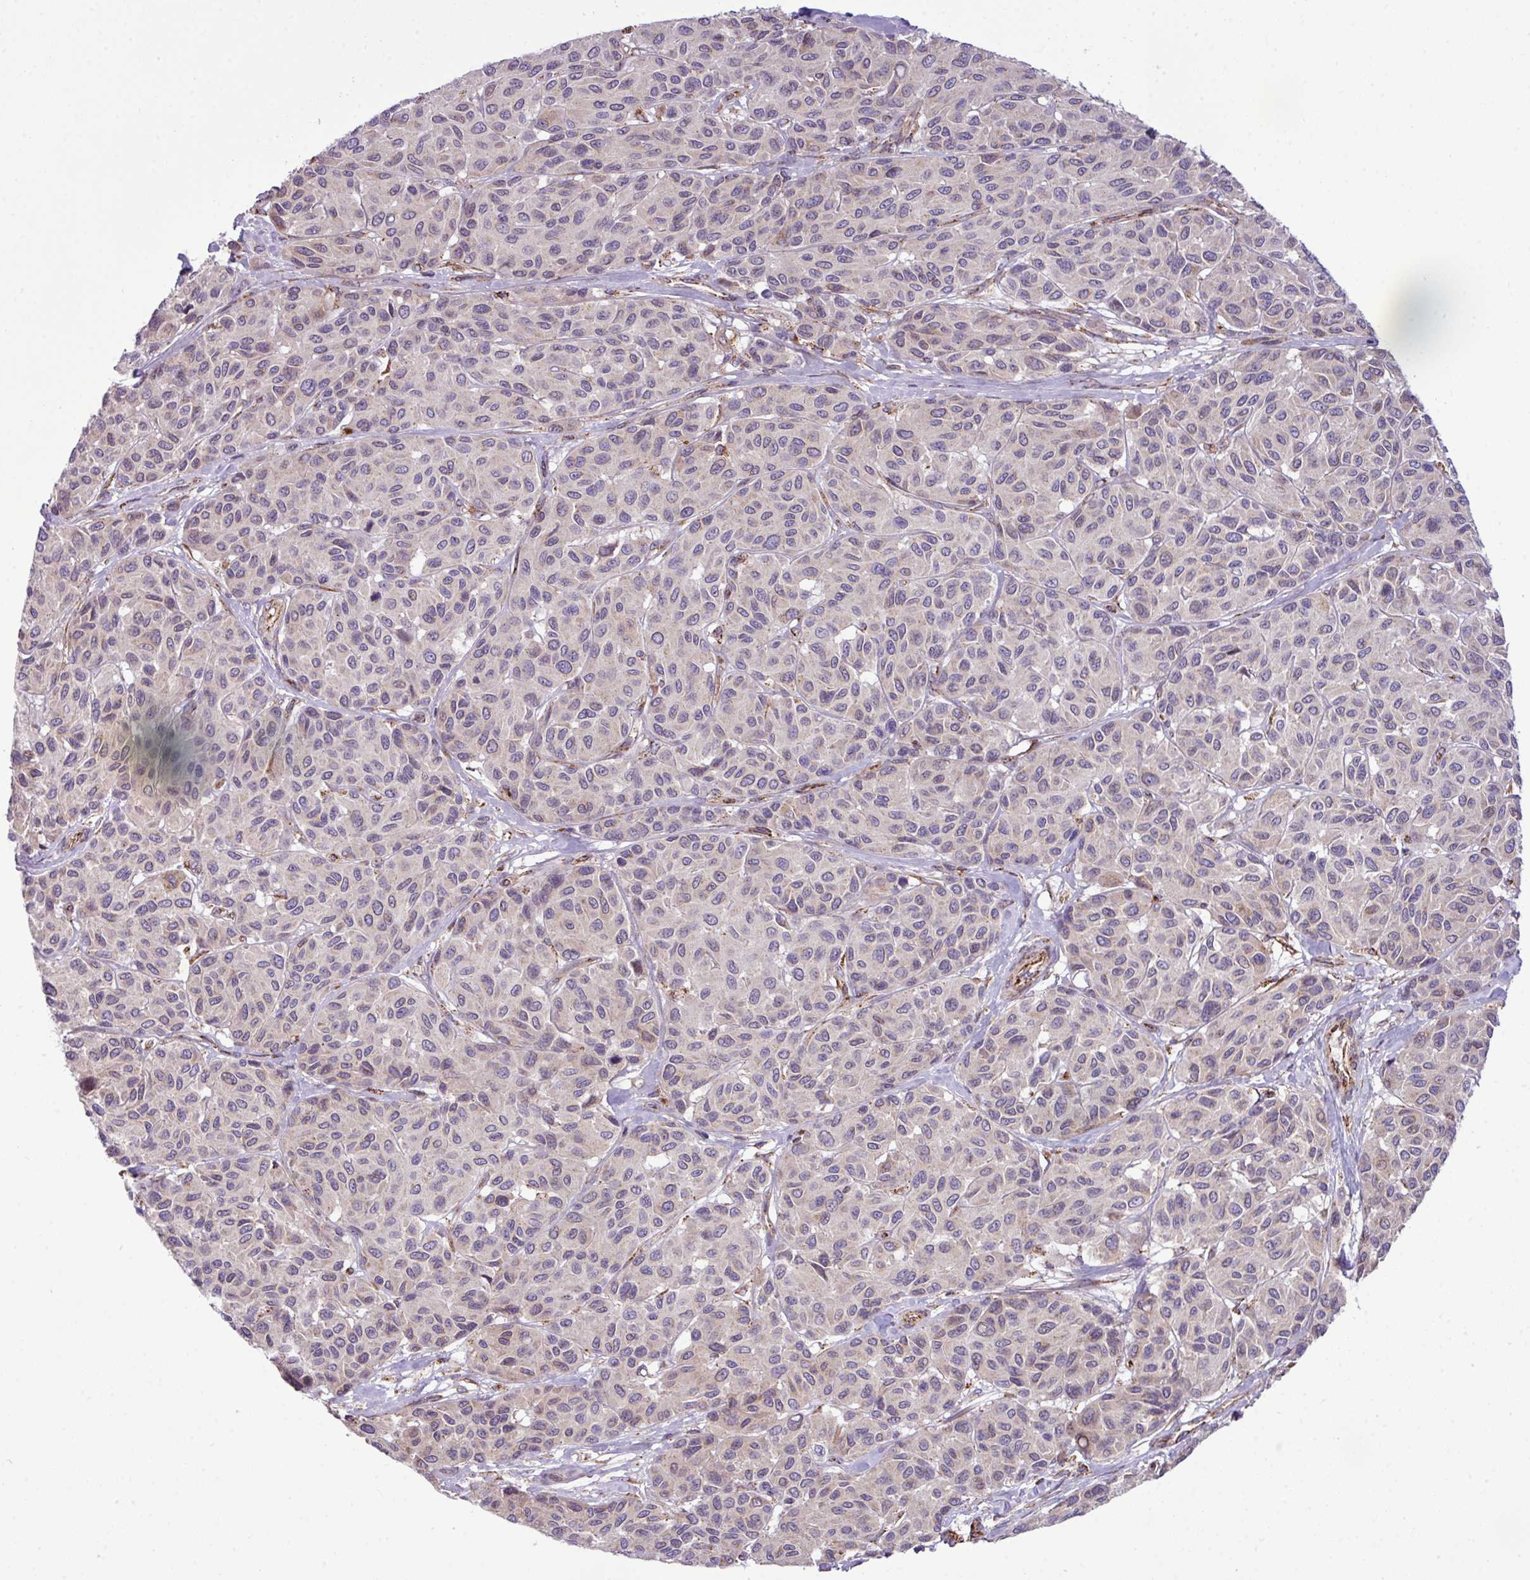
{"staining": {"intensity": "negative", "quantity": "none", "location": "none"}, "tissue": "melanoma", "cell_type": "Tumor cells", "image_type": "cancer", "snomed": [{"axis": "morphology", "description": "Malignant melanoma, NOS"}, {"axis": "topography", "description": "Skin"}], "caption": "Tumor cells are negative for protein expression in human melanoma.", "gene": "ZNF569", "patient": {"sex": "female", "age": 66}}